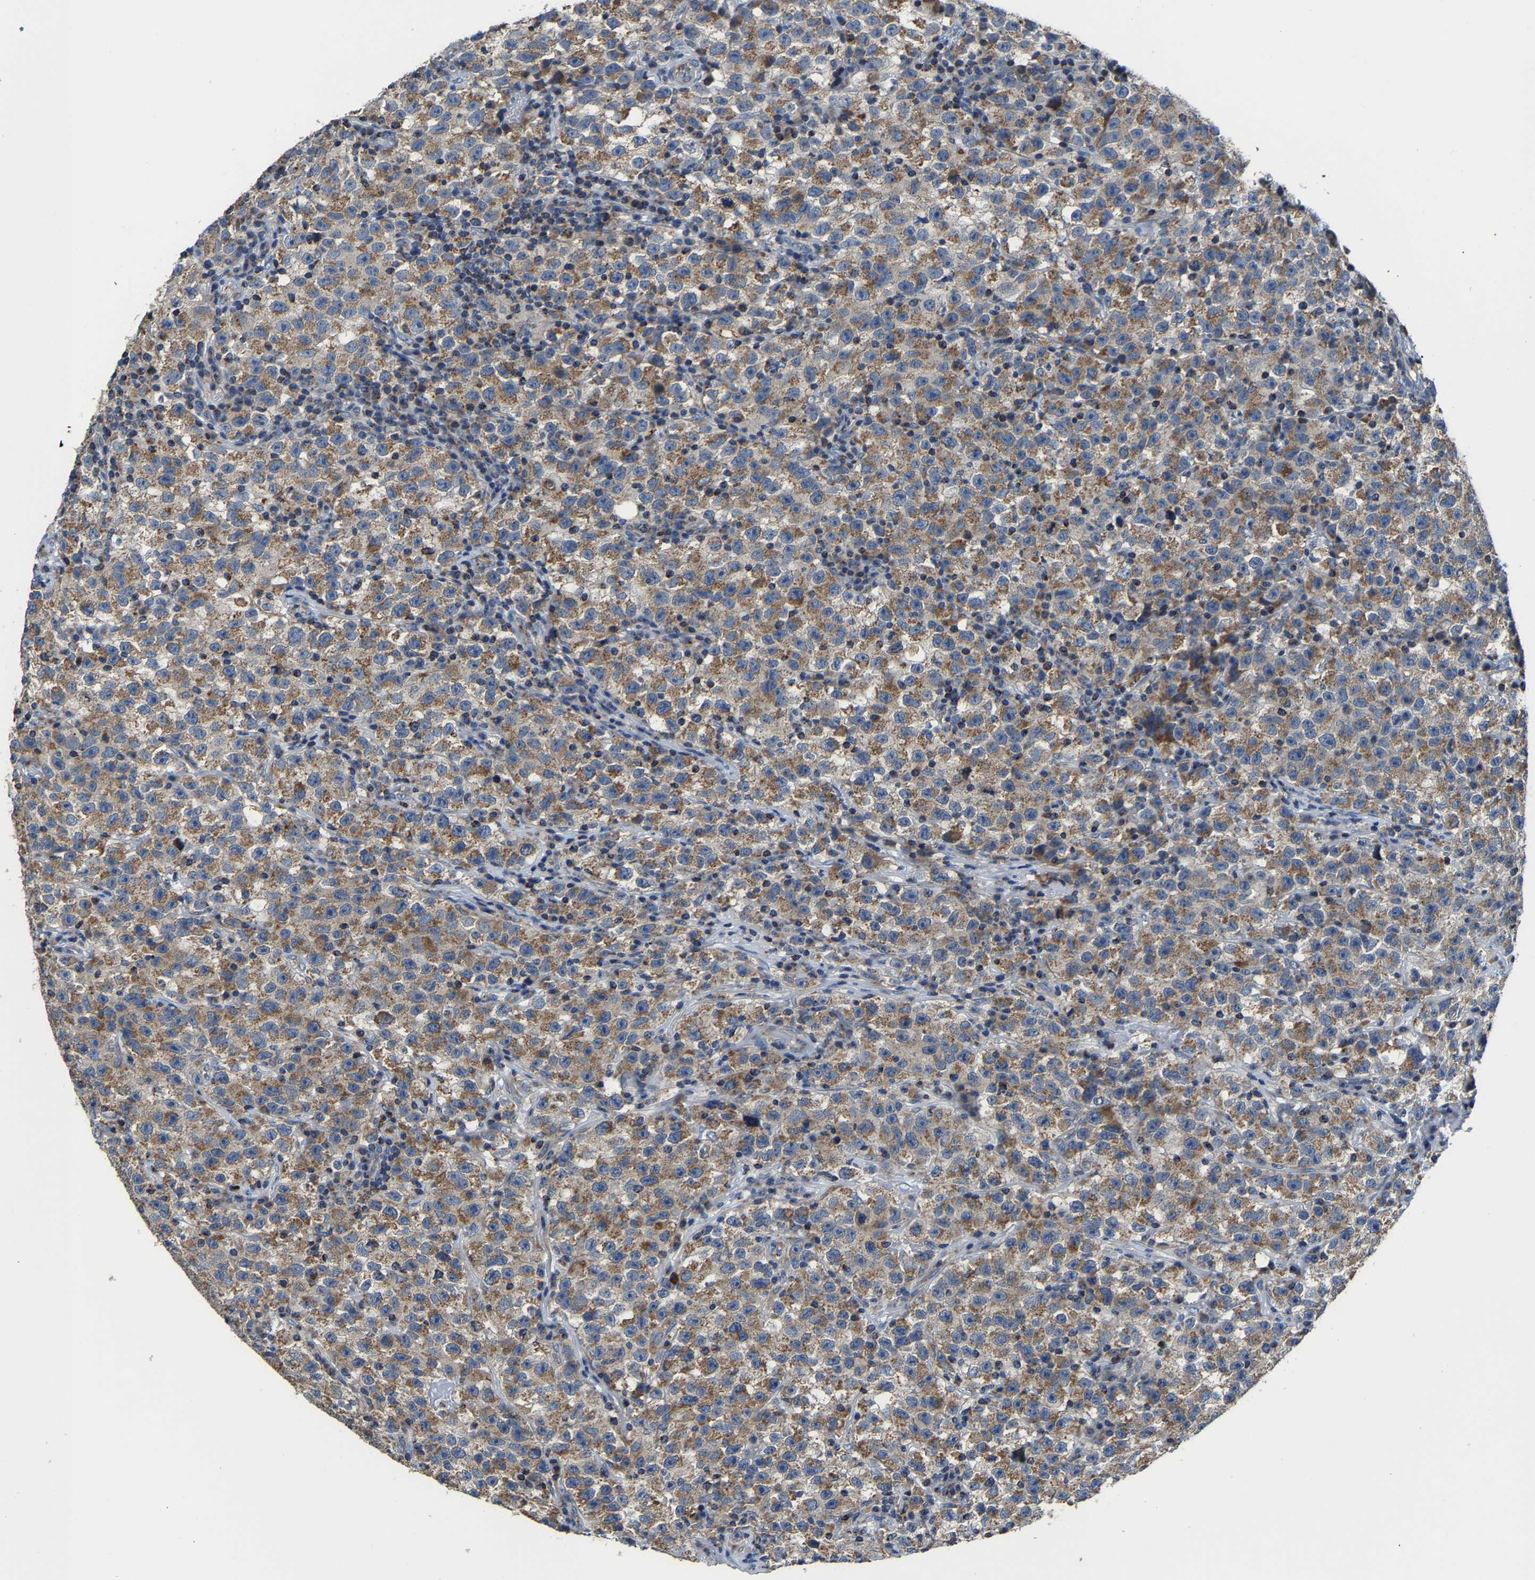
{"staining": {"intensity": "moderate", "quantity": ">75%", "location": "cytoplasmic/membranous"}, "tissue": "testis cancer", "cell_type": "Tumor cells", "image_type": "cancer", "snomed": [{"axis": "morphology", "description": "Seminoma, NOS"}, {"axis": "topography", "description": "Testis"}], "caption": "Immunohistochemical staining of human testis cancer (seminoma) exhibits moderate cytoplasmic/membranous protein staining in about >75% of tumor cells.", "gene": "AGK", "patient": {"sex": "male", "age": 22}}